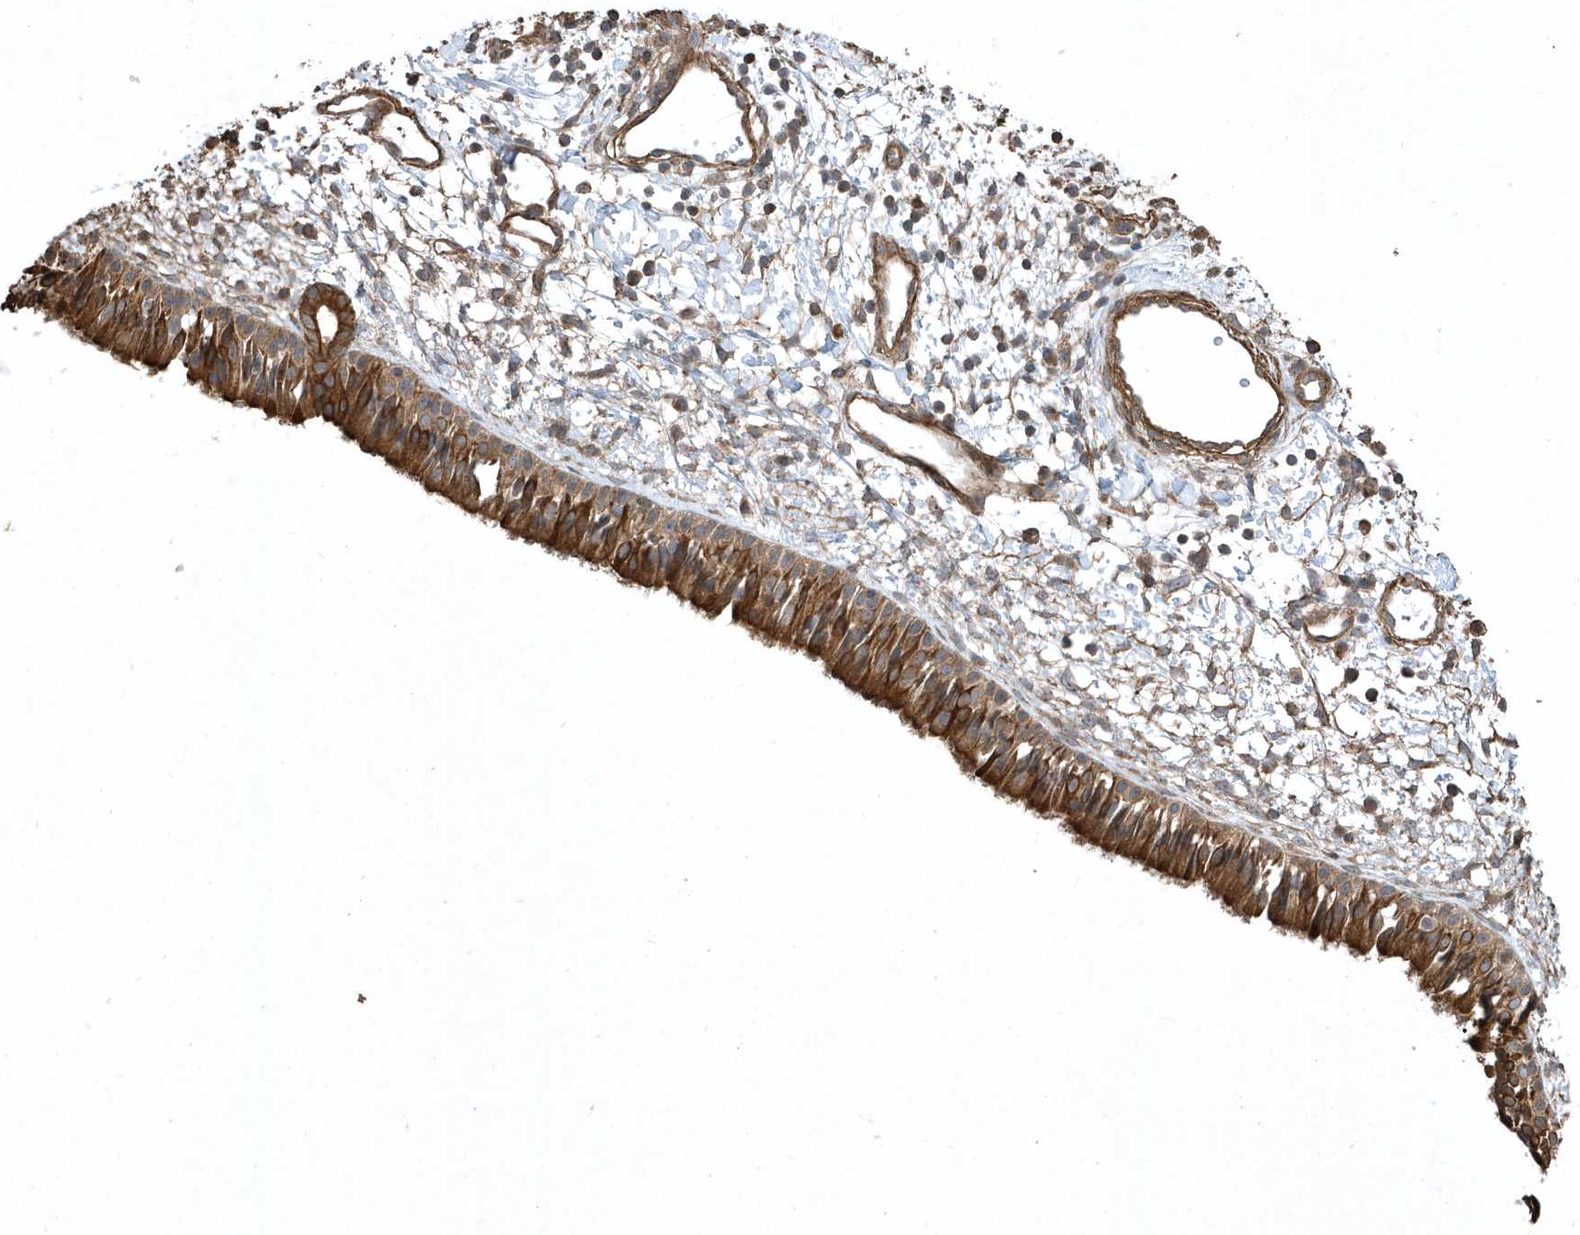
{"staining": {"intensity": "strong", "quantity": ">75%", "location": "cytoplasmic/membranous"}, "tissue": "nasopharynx", "cell_type": "Respiratory epithelial cells", "image_type": "normal", "snomed": [{"axis": "morphology", "description": "Normal tissue, NOS"}, {"axis": "topography", "description": "Nasopharynx"}], "caption": "A photomicrograph of nasopharynx stained for a protein demonstrates strong cytoplasmic/membranous brown staining in respiratory epithelial cells.", "gene": "SENP8", "patient": {"sex": "male", "age": 22}}